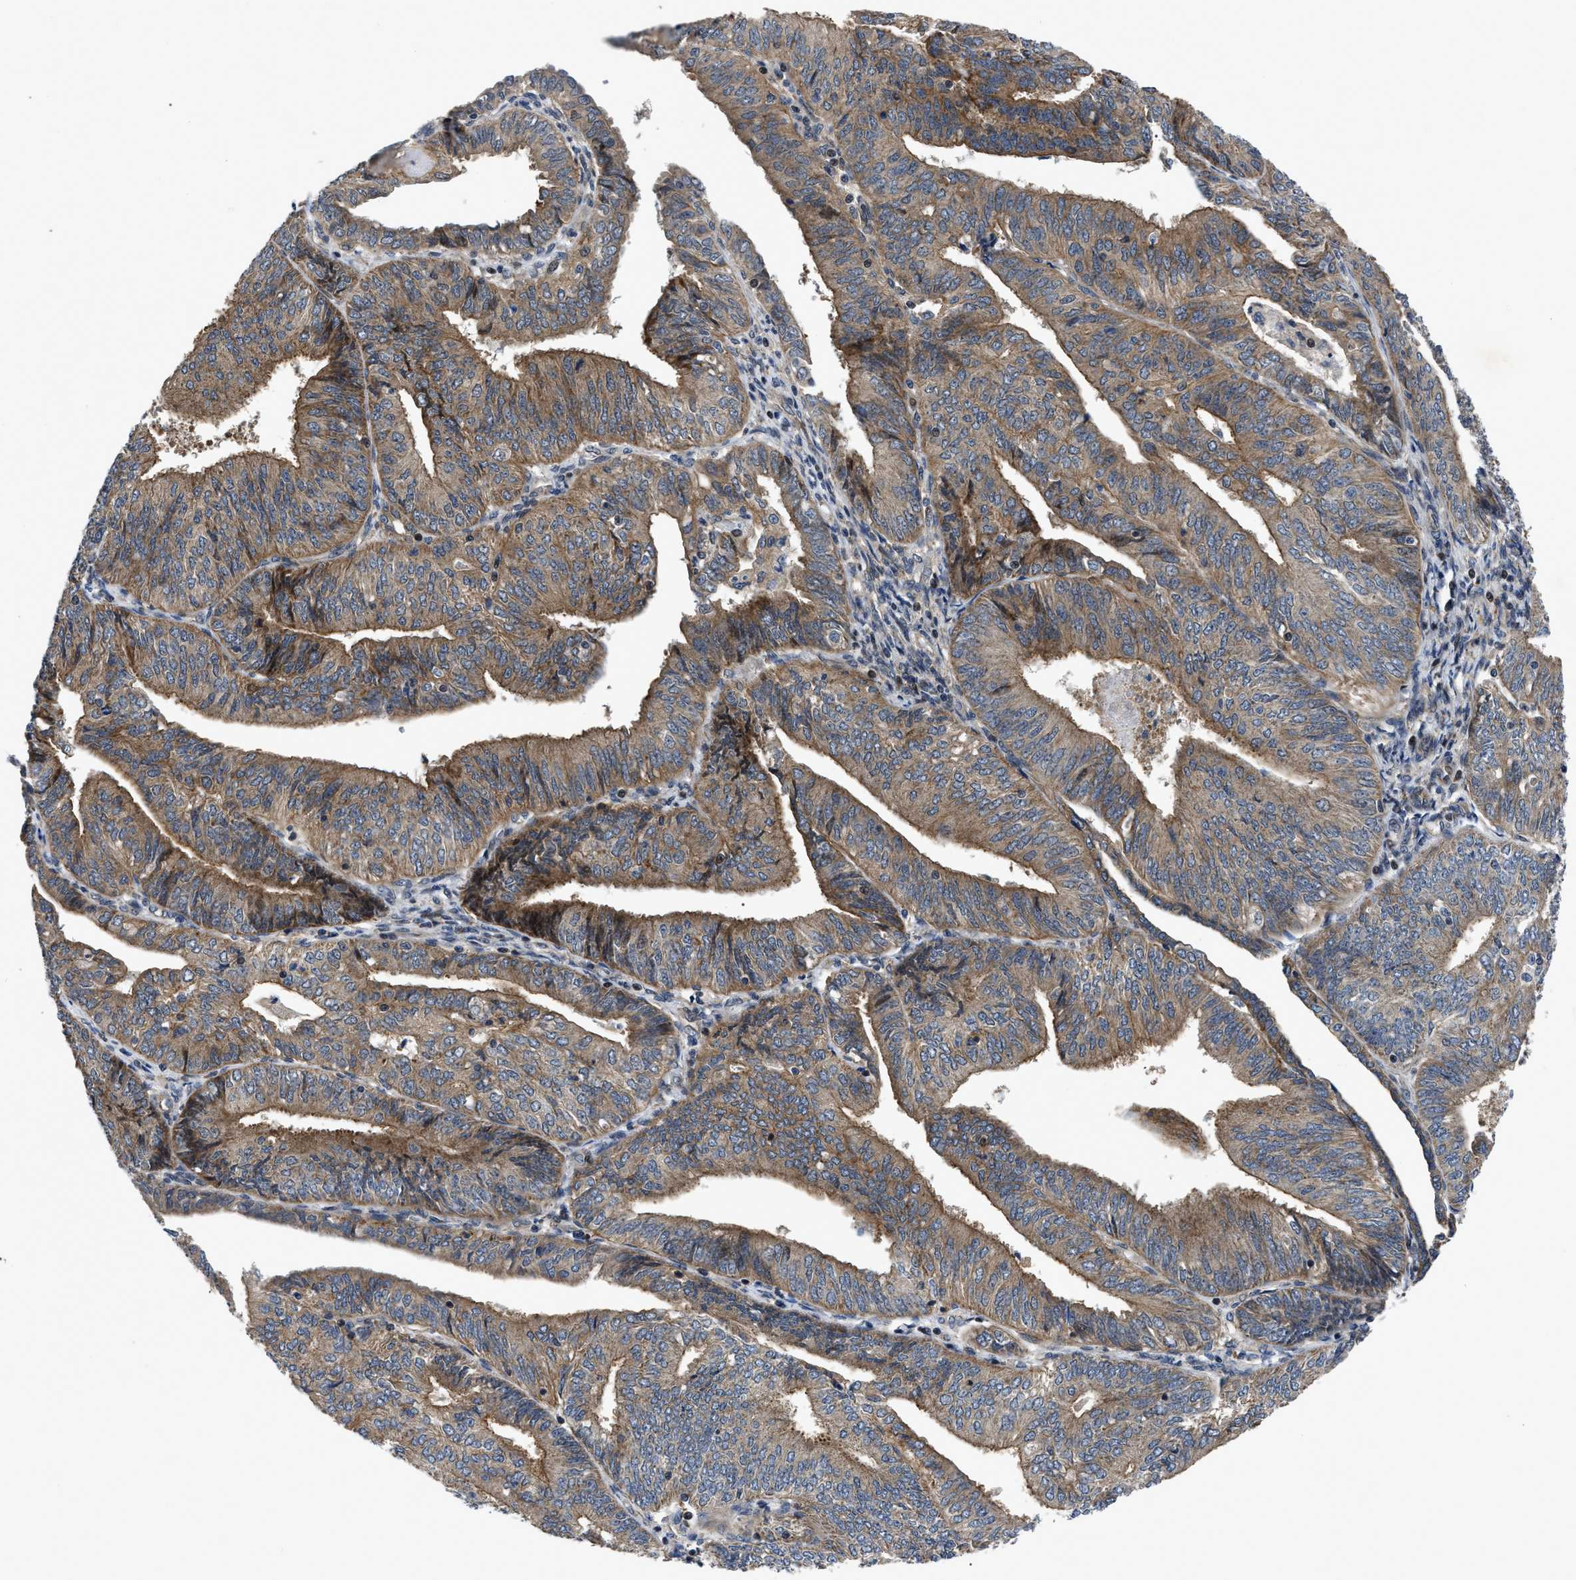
{"staining": {"intensity": "moderate", "quantity": ">75%", "location": "cytoplasmic/membranous"}, "tissue": "endometrial cancer", "cell_type": "Tumor cells", "image_type": "cancer", "snomed": [{"axis": "morphology", "description": "Adenocarcinoma, NOS"}, {"axis": "topography", "description": "Endometrium"}], "caption": "Human endometrial cancer stained with a brown dye reveals moderate cytoplasmic/membranous positive expression in approximately >75% of tumor cells.", "gene": "PPWD1", "patient": {"sex": "female", "age": 58}}